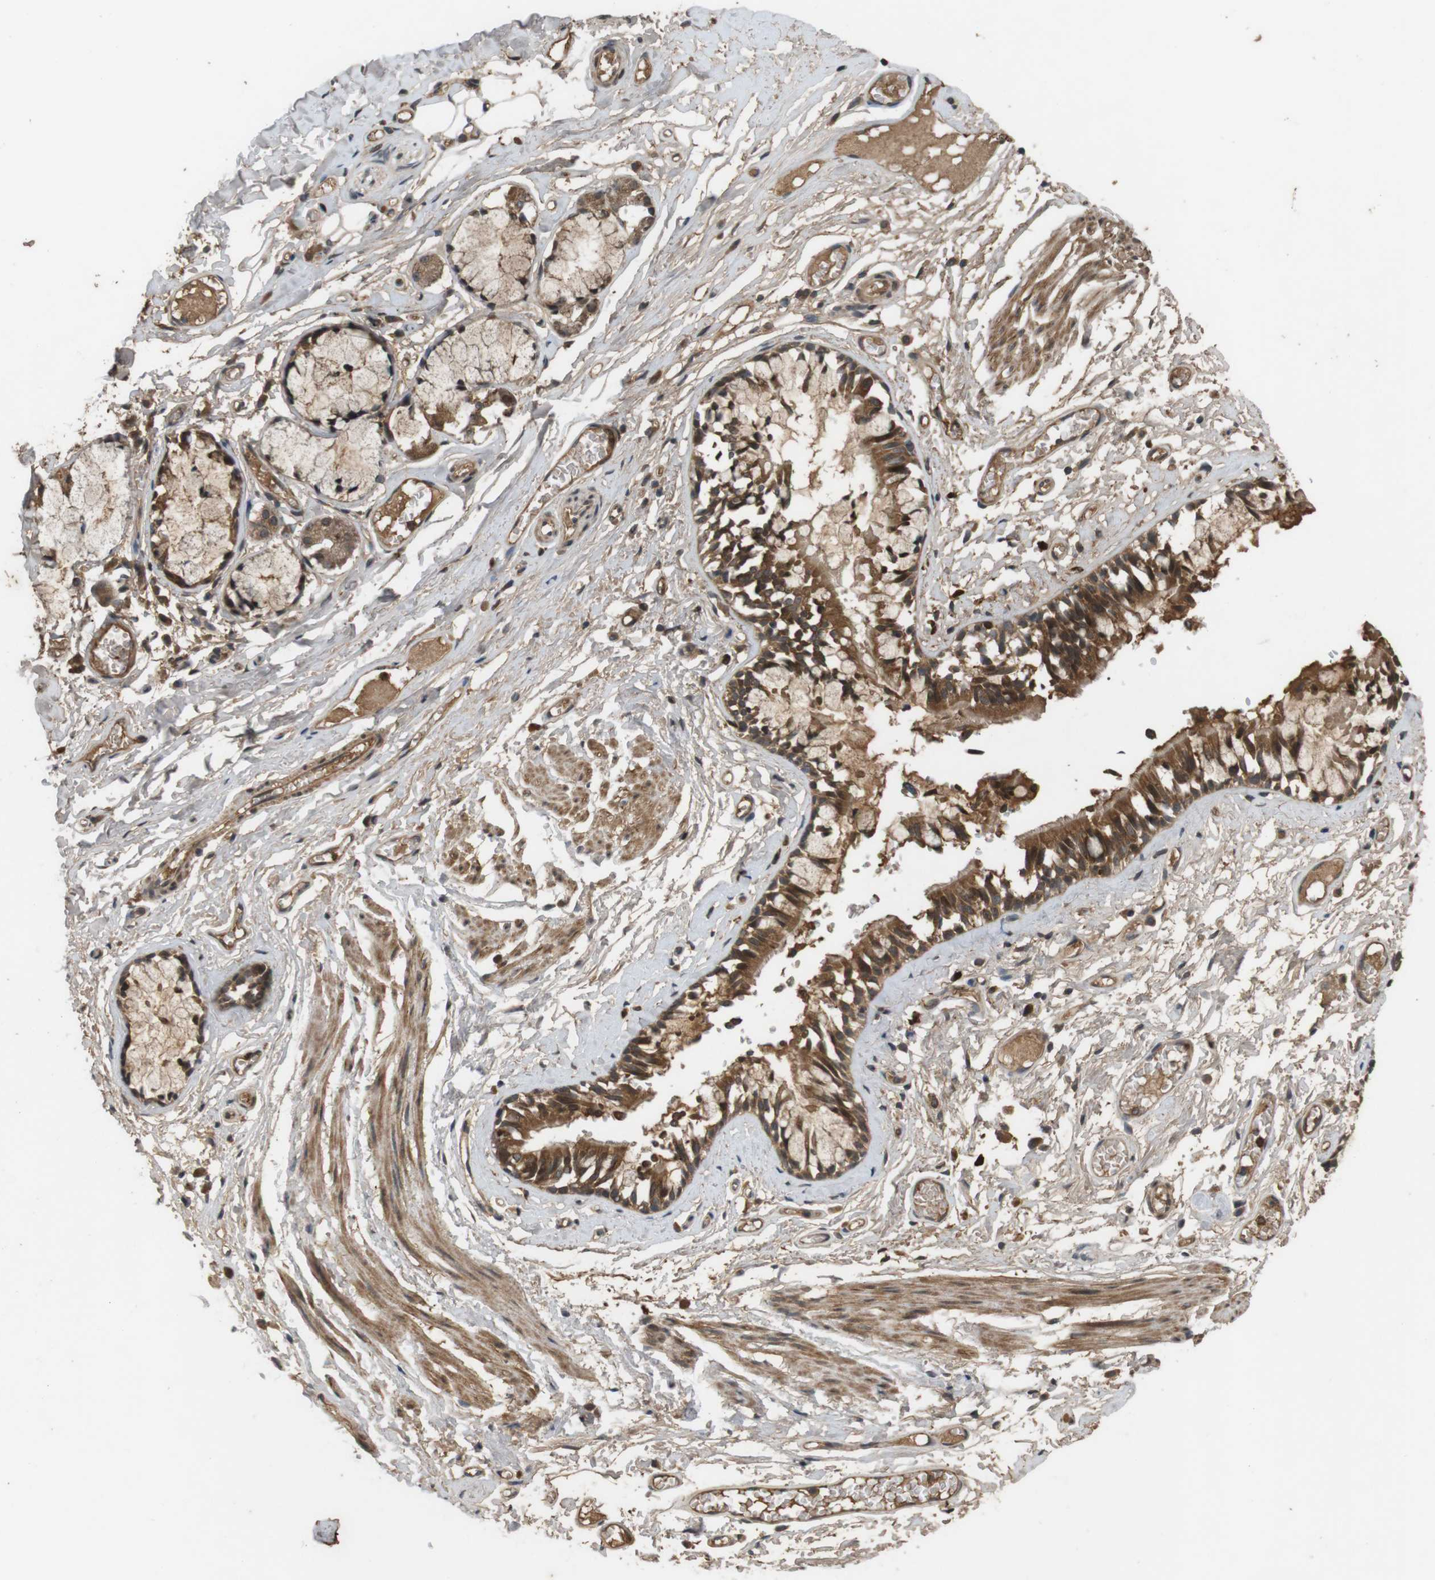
{"staining": {"intensity": "strong", "quantity": ">75%", "location": "cytoplasmic/membranous"}, "tissue": "bronchus", "cell_type": "Respiratory epithelial cells", "image_type": "normal", "snomed": [{"axis": "morphology", "description": "Normal tissue, NOS"}, {"axis": "morphology", "description": "Inflammation, NOS"}, {"axis": "topography", "description": "Cartilage tissue"}, {"axis": "topography", "description": "Lung"}], "caption": "Approximately >75% of respiratory epithelial cells in benign human bronchus display strong cytoplasmic/membranous protein positivity as visualized by brown immunohistochemical staining.", "gene": "NFKBIE", "patient": {"sex": "male", "age": 71}}